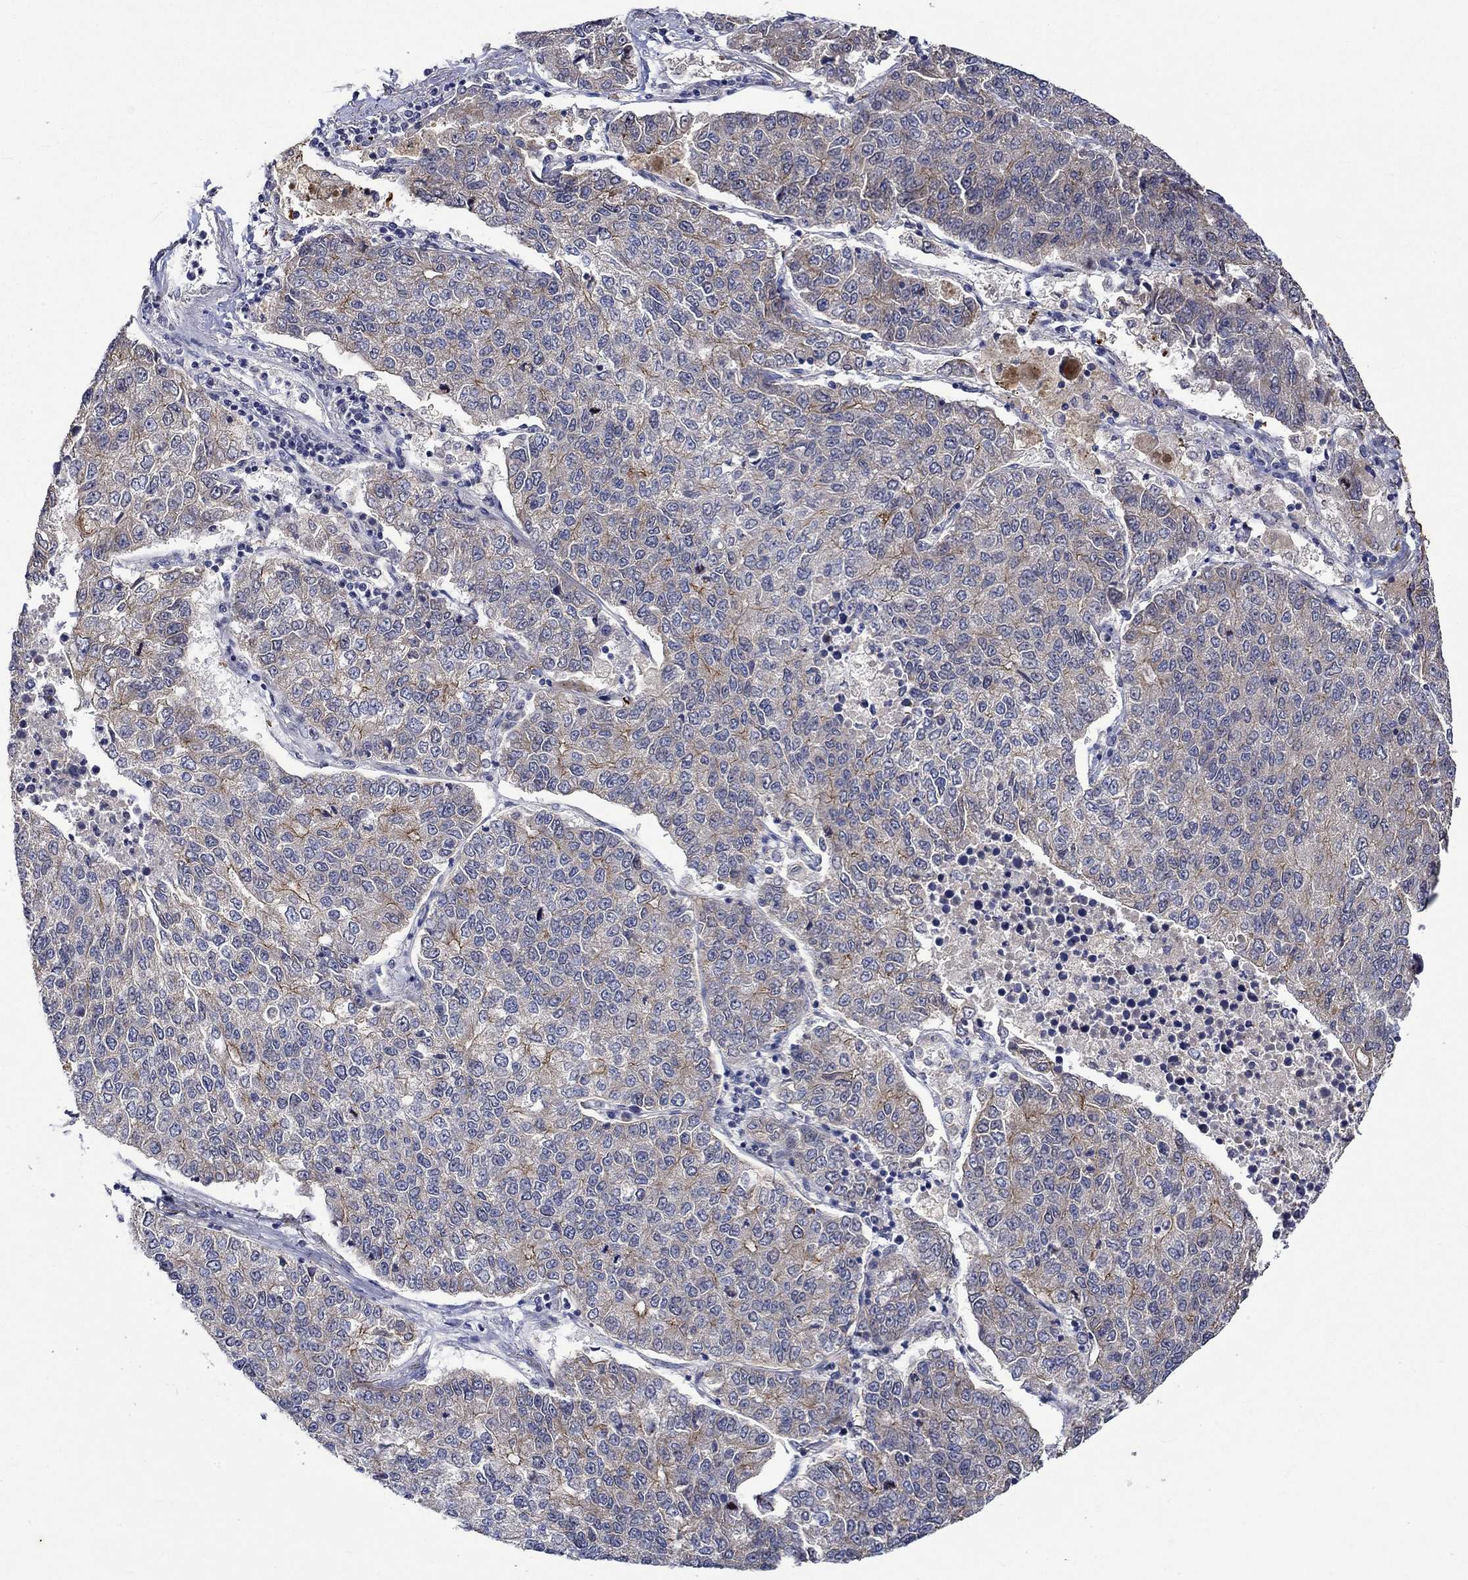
{"staining": {"intensity": "strong", "quantity": "<25%", "location": "cytoplasmic/membranous"}, "tissue": "lung cancer", "cell_type": "Tumor cells", "image_type": "cancer", "snomed": [{"axis": "morphology", "description": "Adenocarcinoma, NOS"}, {"axis": "topography", "description": "Lung"}], "caption": "Immunohistochemistry micrograph of lung cancer (adenocarcinoma) stained for a protein (brown), which shows medium levels of strong cytoplasmic/membranous expression in approximately <25% of tumor cells.", "gene": "DDX3Y", "patient": {"sex": "male", "age": 49}}